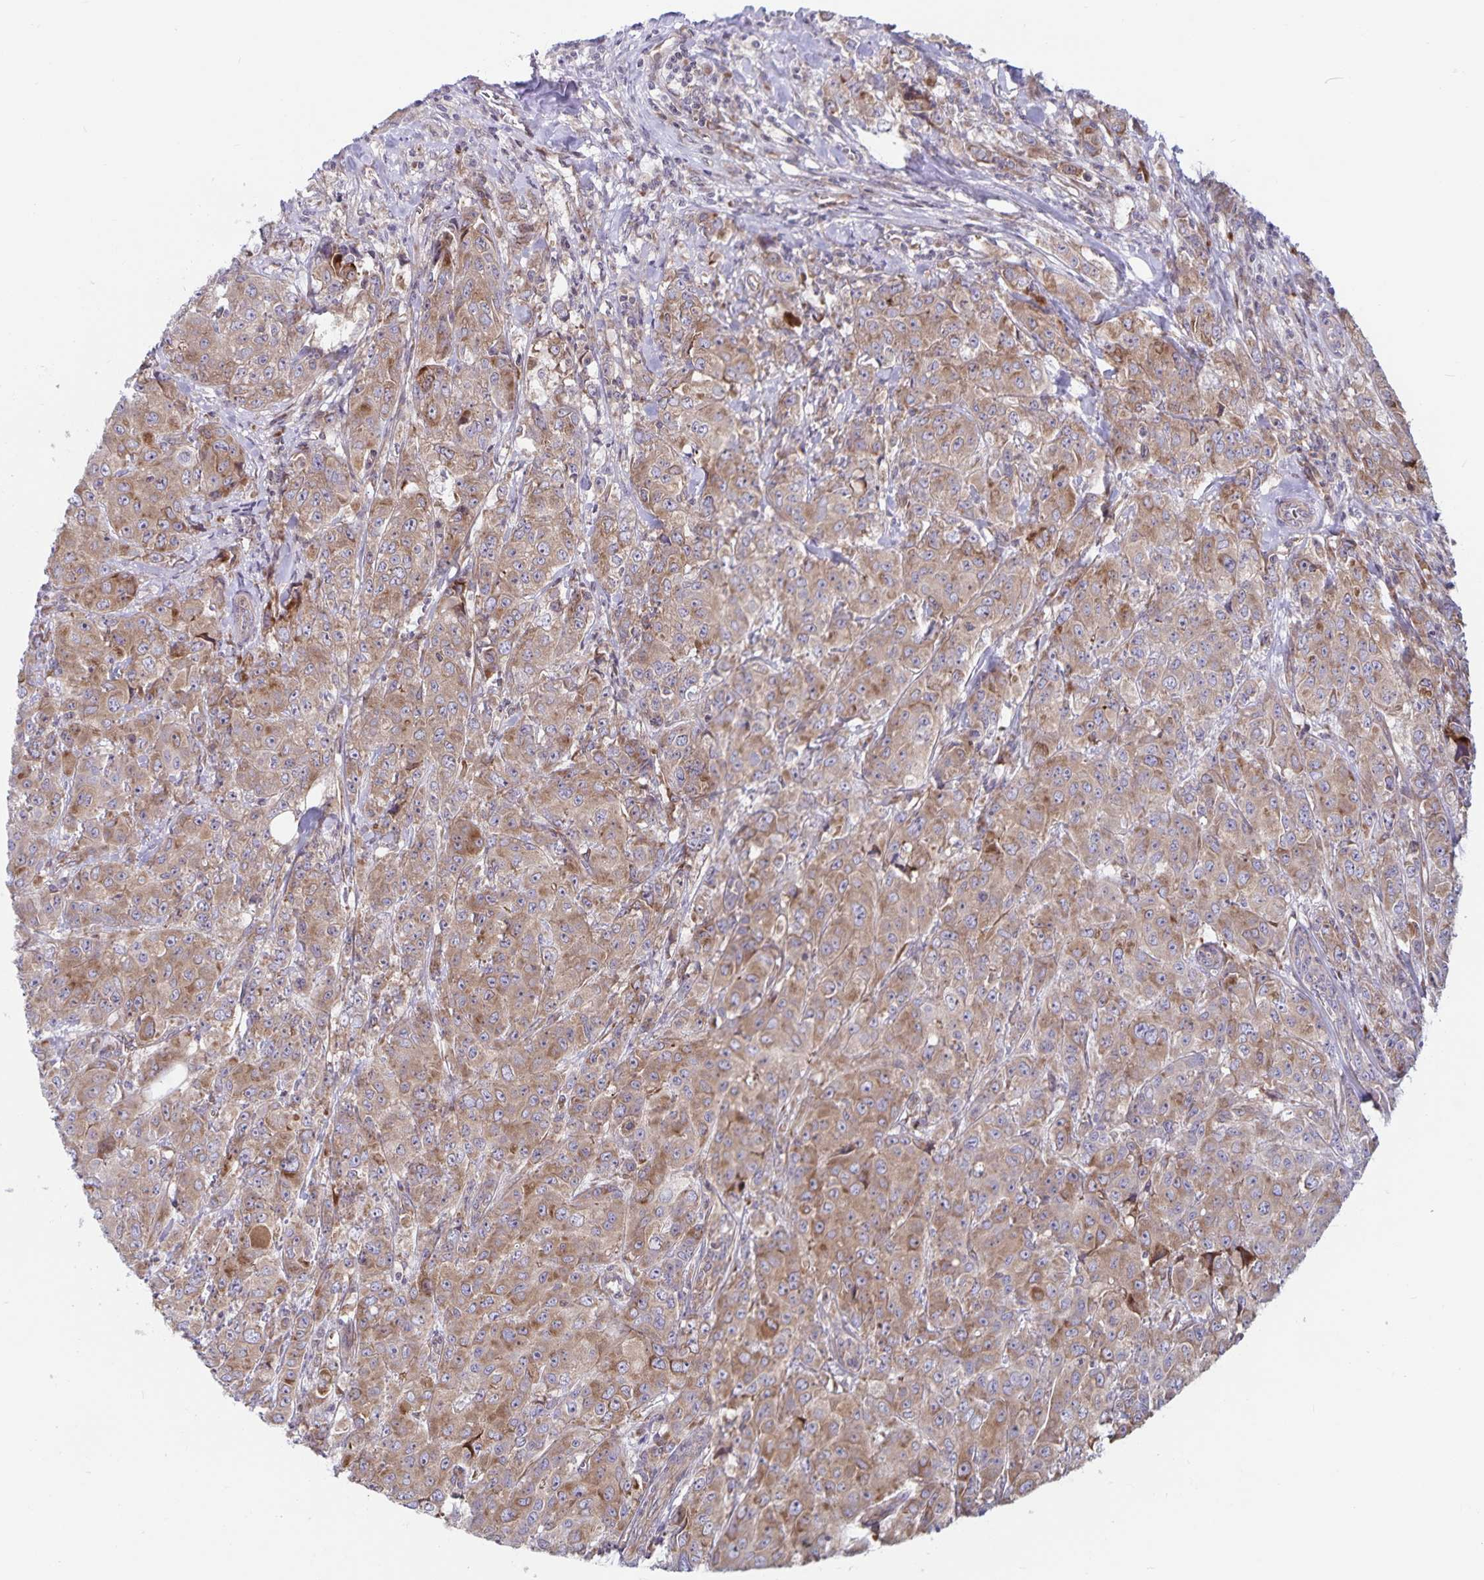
{"staining": {"intensity": "moderate", "quantity": ">75%", "location": "cytoplasmic/membranous"}, "tissue": "breast cancer", "cell_type": "Tumor cells", "image_type": "cancer", "snomed": [{"axis": "morphology", "description": "Normal tissue, NOS"}, {"axis": "morphology", "description": "Duct carcinoma"}, {"axis": "topography", "description": "Breast"}], "caption": "Human breast cancer (intraductal carcinoma) stained with a protein marker displays moderate staining in tumor cells.", "gene": "SEC62", "patient": {"sex": "female", "age": 43}}